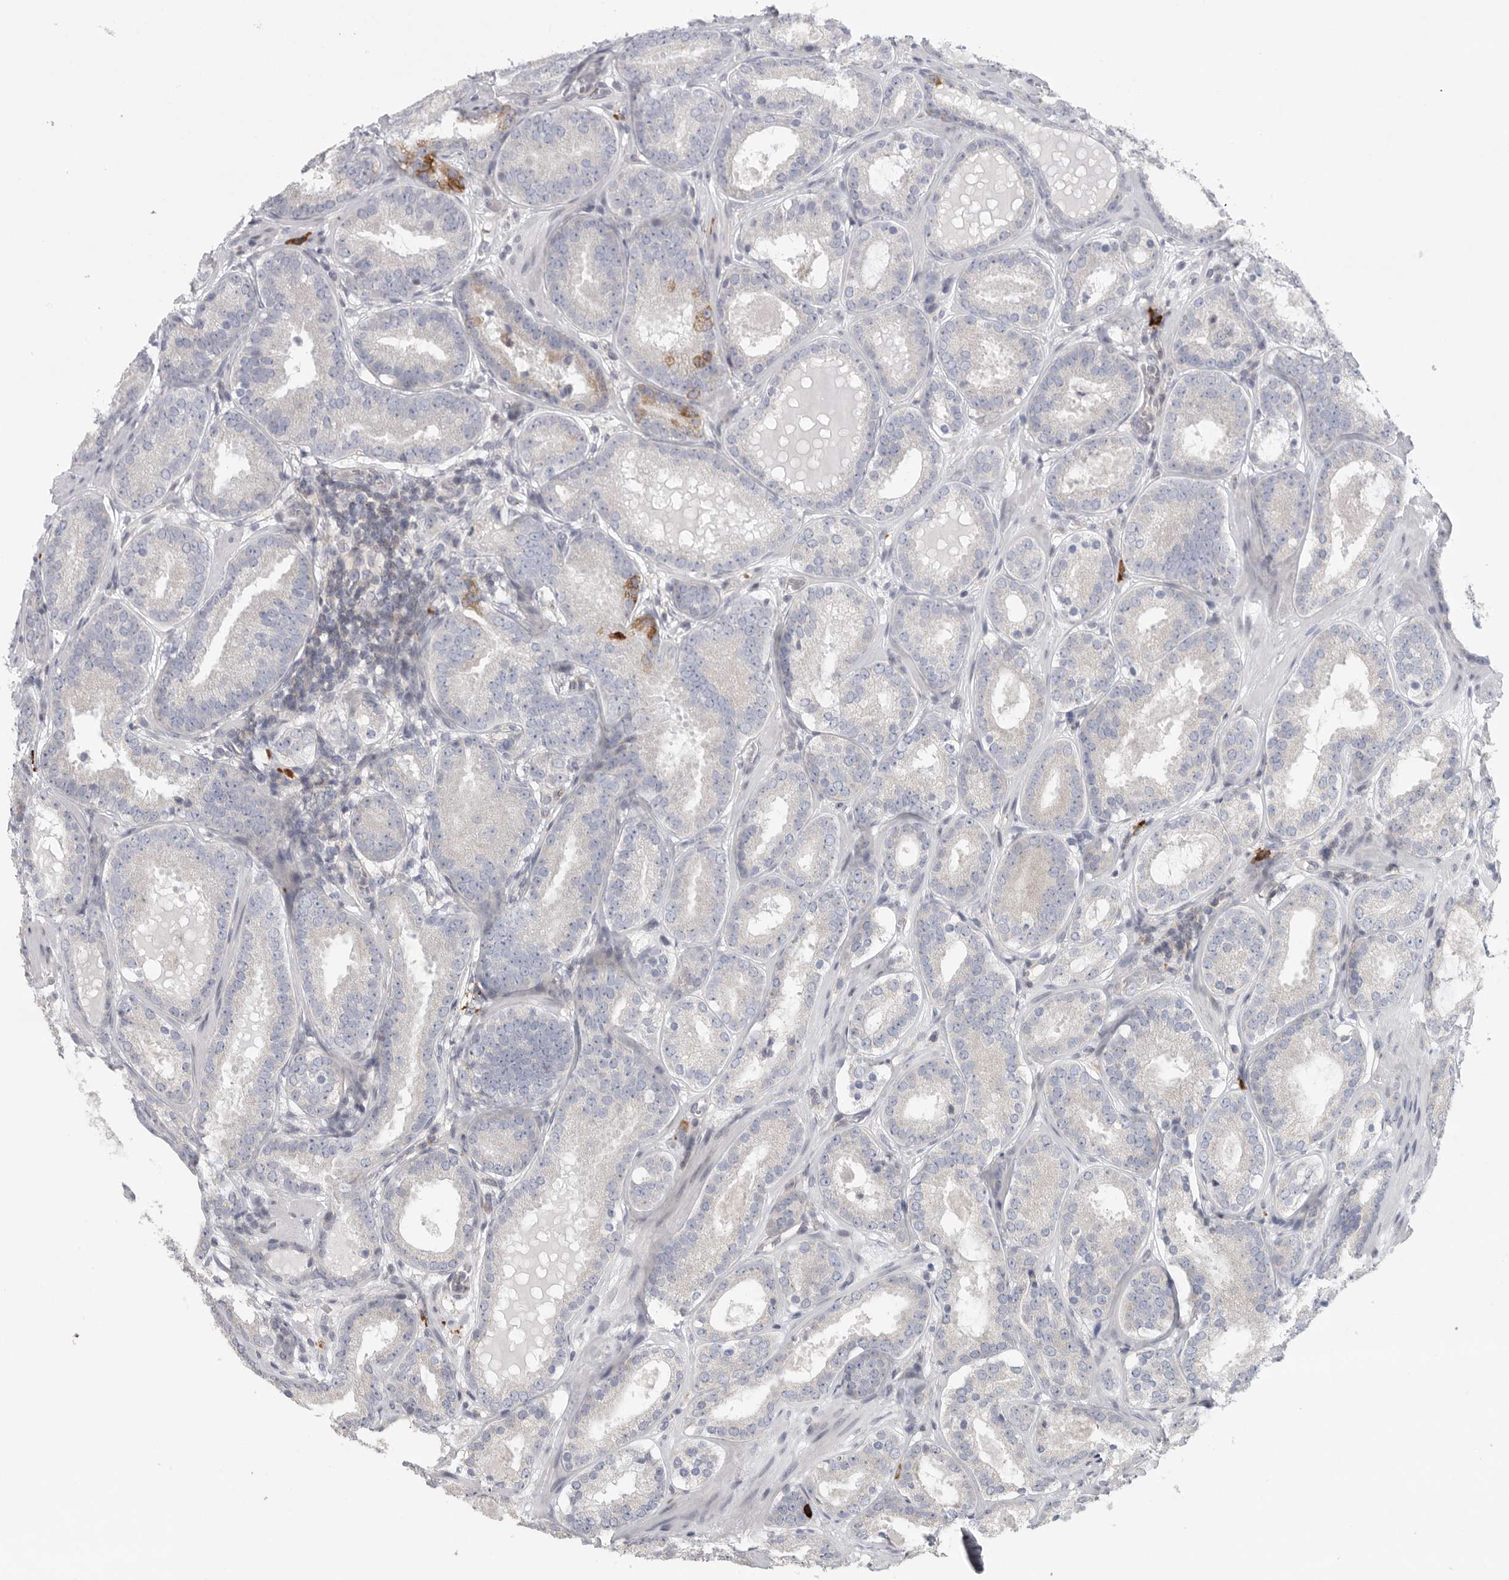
{"staining": {"intensity": "negative", "quantity": "none", "location": "none"}, "tissue": "prostate cancer", "cell_type": "Tumor cells", "image_type": "cancer", "snomed": [{"axis": "morphology", "description": "Adenocarcinoma, Low grade"}, {"axis": "topography", "description": "Prostate"}], "caption": "The IHC histopathology image has no significant expression in tumor cells of prostate low-grade adenocarcinoma tissue.", "gene": "TMEM69", "patient": {"sex": "male", "age": 69}}